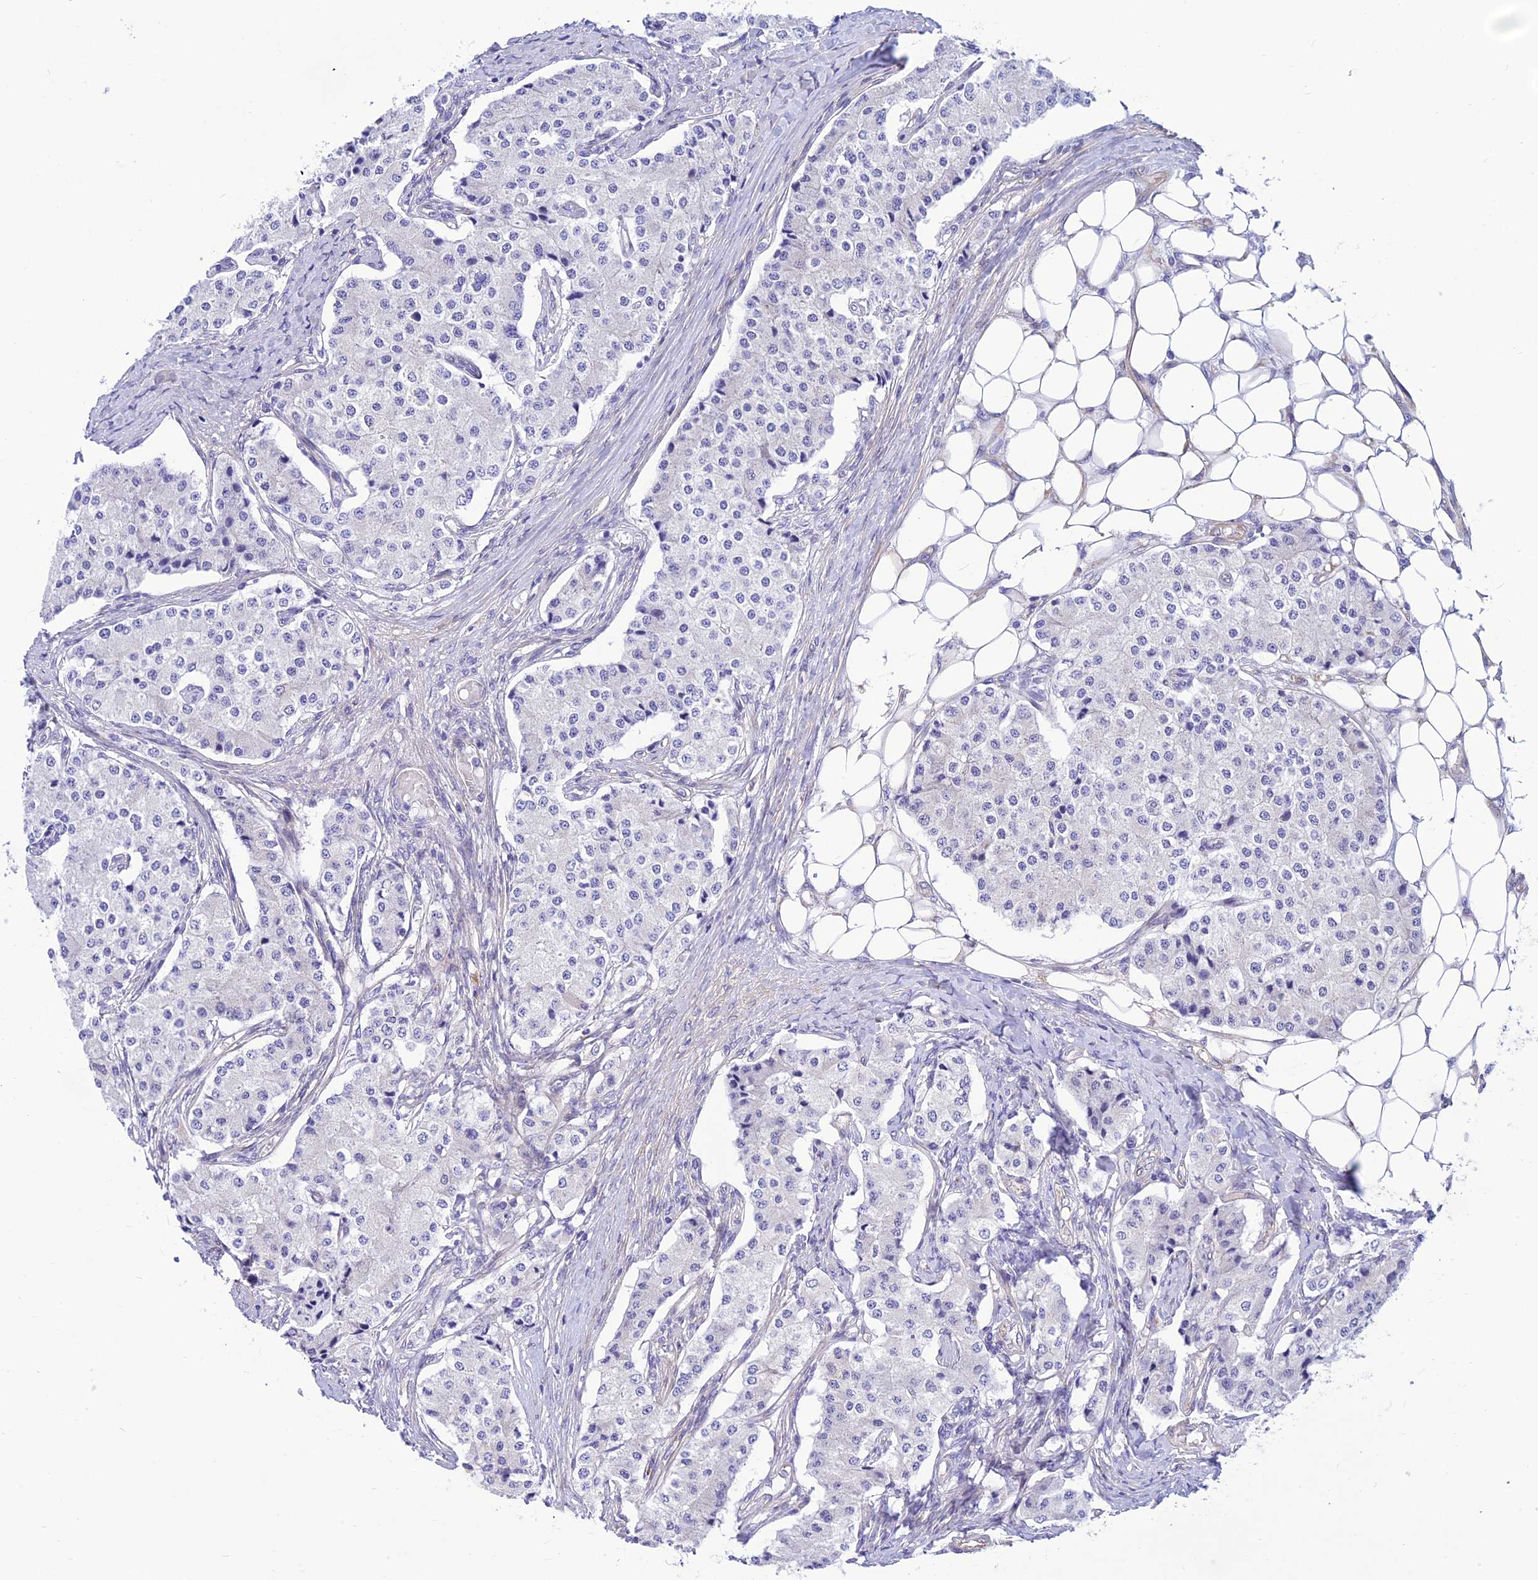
{"staining": {"intensity": "negative", "quantity": "none", "location": "none"}, "tissue": "carcinoid", "cell_type": "Tumor cells", "image_type": "cancer", "snomed": [{"axis": "morphology", "description": "Carcinoid, malignant, NOS"}, {"axis": "topography", "description": "Colon"}], "caption": "An immunohistochemistry (IHC) image of malignant carcinoid is shown. There is no staining in tumor cells of malignant carcinoid. (Immunohistochemistry, brightfield microscopy, high magnification).", "gene": "FAM186B", "patient": {"sex": "female", "age": 52}}